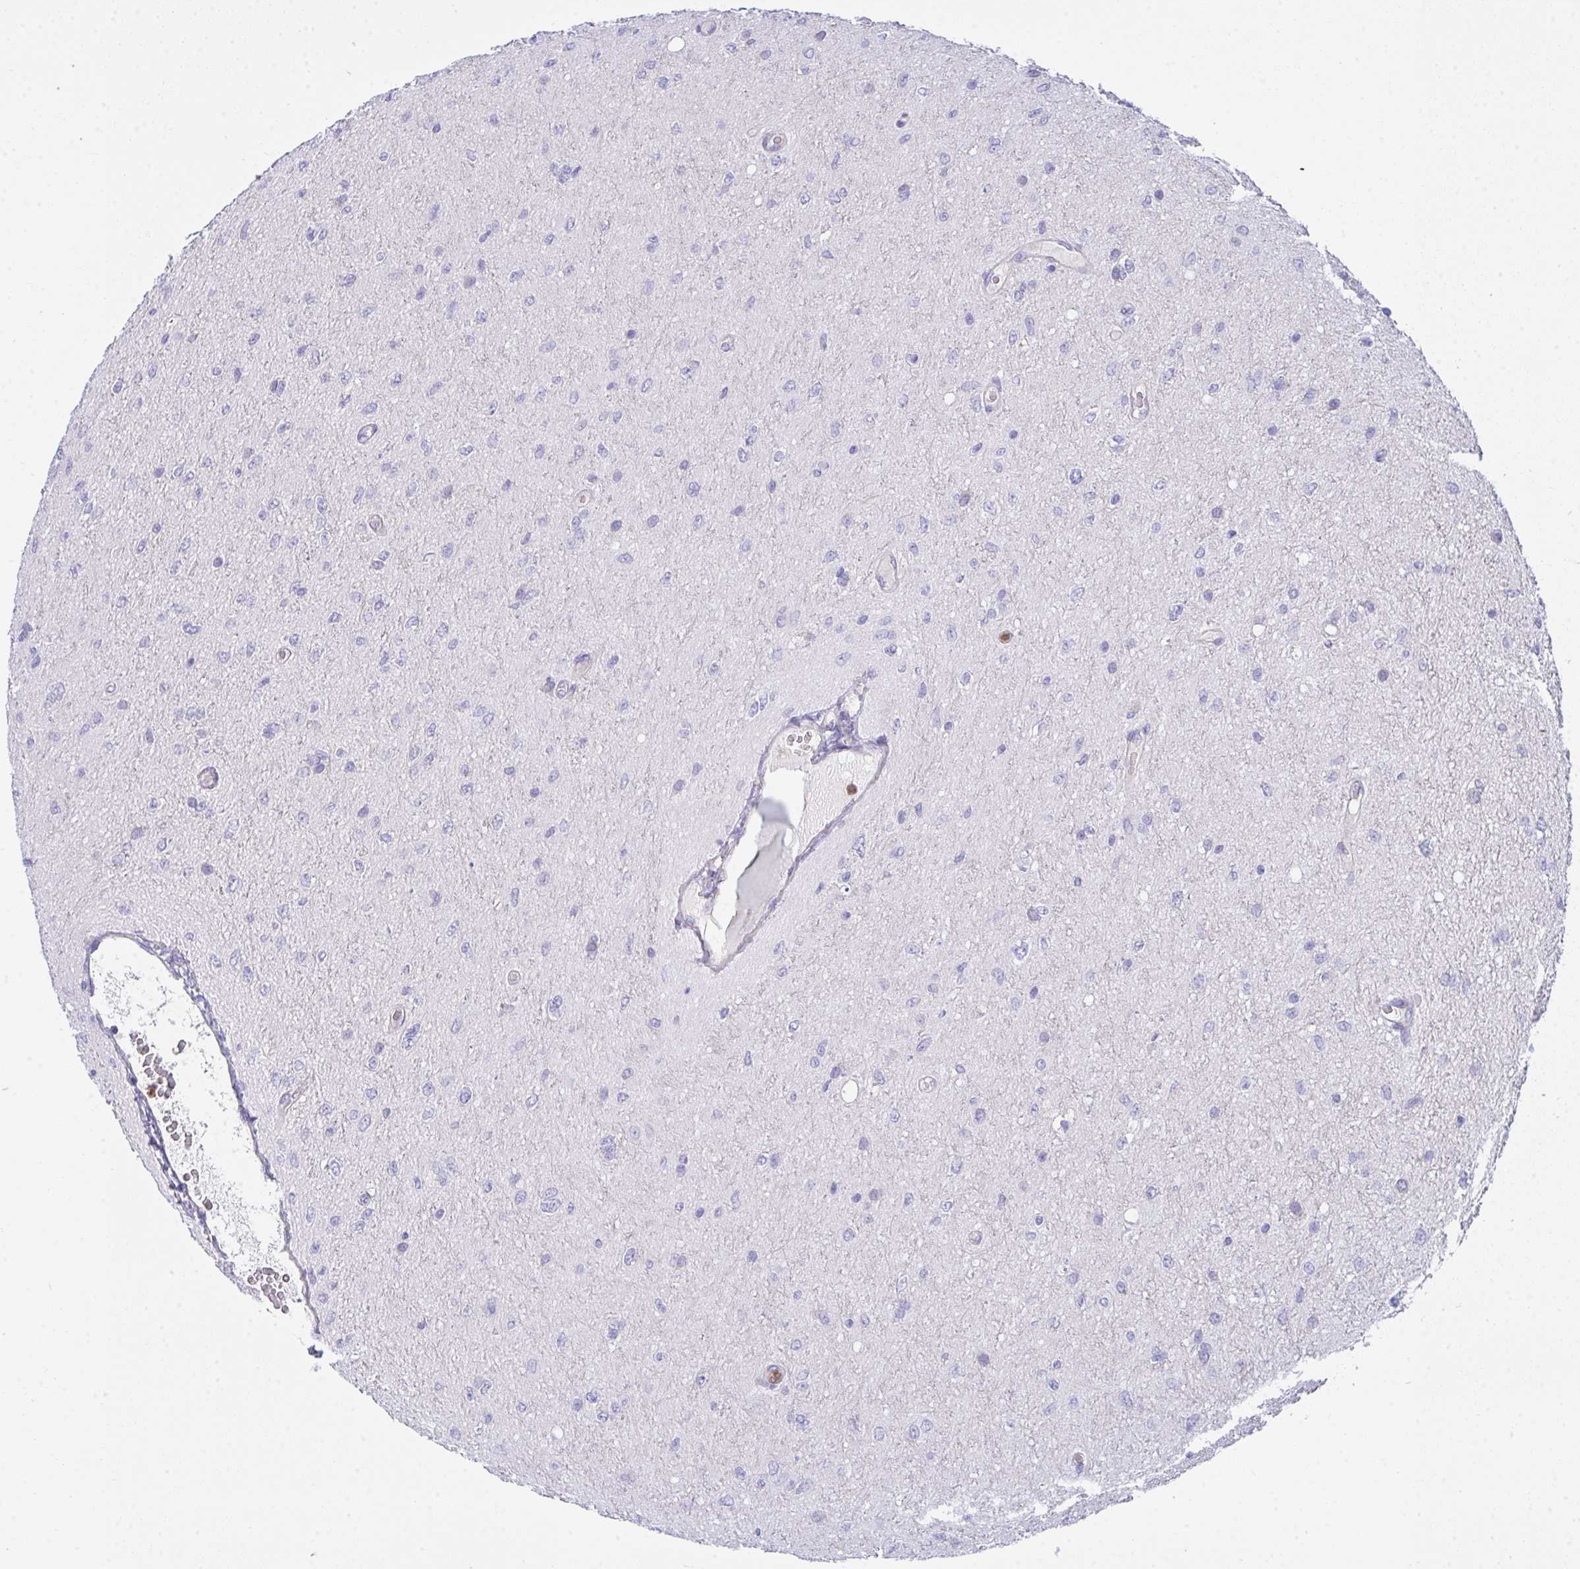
{"staining": {"intensity": "negative", "quantity": "none", "location": "none"}, "tissue": "glioma", "cell_type": "Tumor cells", "image_type": "cancer", "snomed": [{"axis": "morphology", "description": "Glioma, malignant, Low grade"}, {"axis": "topography", "description": "Cerebellum"}], "caption": "An image of human malignant glioma (low-grade) is negative for staining in tumor cells.", "gene": "CEP170B", "patient": {"sex": "female", "age": 5}}